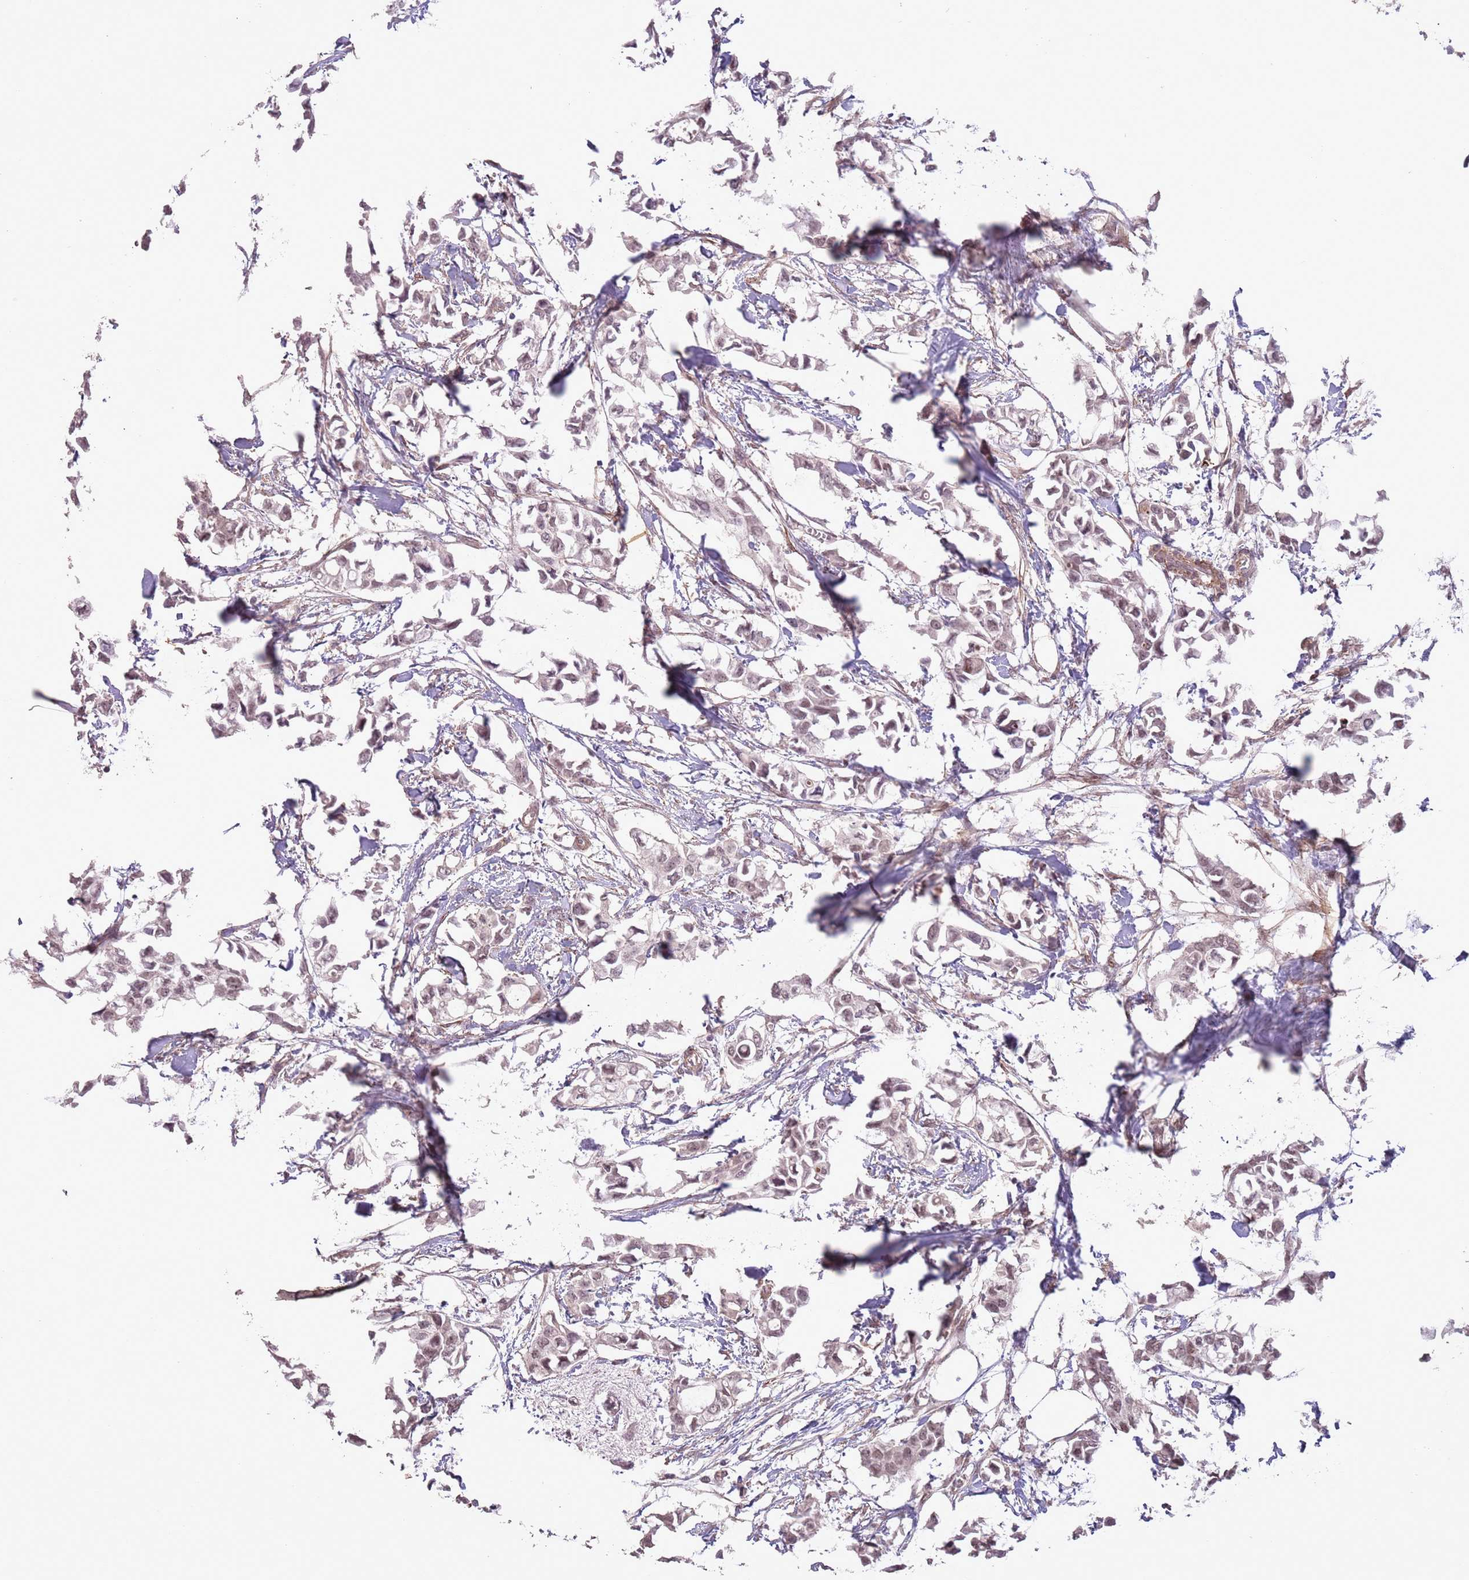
{"staining": {"intensity": "weak", "quantity": "25%-75%", "location": "nuclear"}, "tissue": "breast cancer", "cell_type": "Tumor cells", "image_type": "cancer", "snomed": [{"axis": "morphology", "description": "Duct carcinoma"}, {"axis": "topography", "description": "Breast"}], "caption": "High-magnification brightfield microscopy of infiltrating ductal carcinoma (breast) stained with DAB (brown) and counterstained with hematoxylin (blue). tumor cells exhibit weak nuclear positivity is seen in approximately25%-75% of cells.", "gene": "CCNI", "patient": {"sex": "female", "age": 41}}